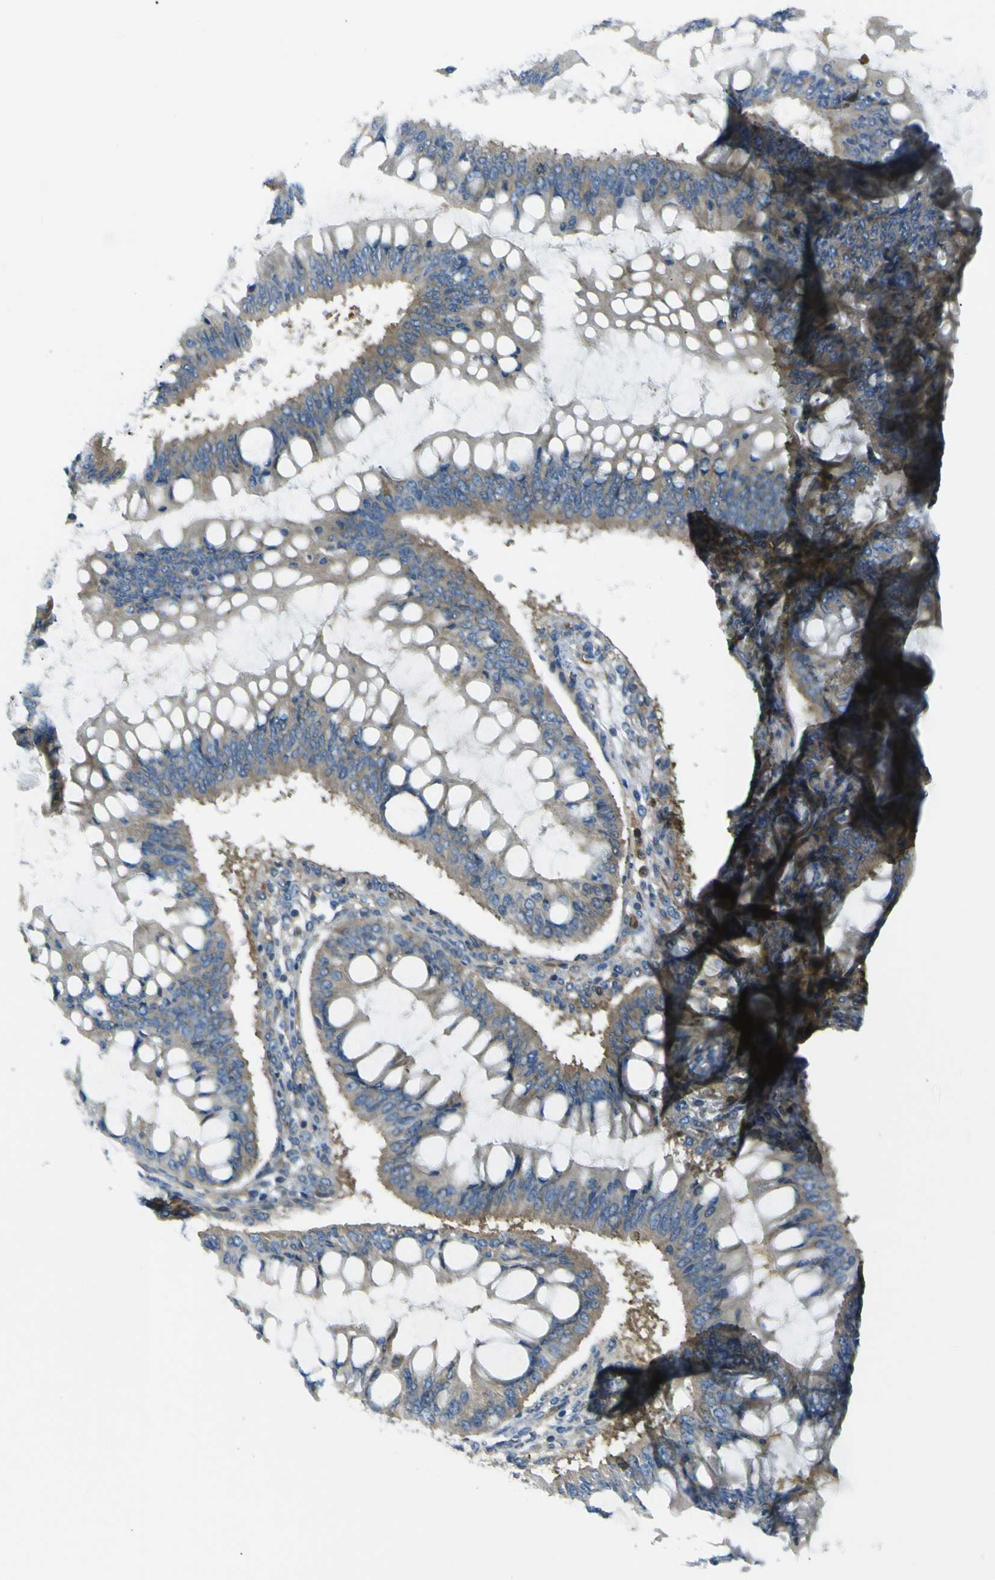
{"staining": {"intensity": "weak", "quantity": ">75%", "location": "cytoplasmic/membranous"}, "tissue": "ovarian cancer", "cell_type": "Tumor cells", "image_type": "cancer", "snomed": [{"axis": "morphology", "description": "Cystadenocarcinoma, mucinous, NOS"}, {"axis": "topography", "description": "Ovary"}], "caption": "Mucinous cystadenocarcinoma (ovarian) stained for a protein reveals weak cytoplasmic/membranous positivity in tumor cells. The protein is shown in brown color, while the nuclei are stained blue.", "gene": "ARHGEF1", "patient": {"sex": "female", "age": 73}}